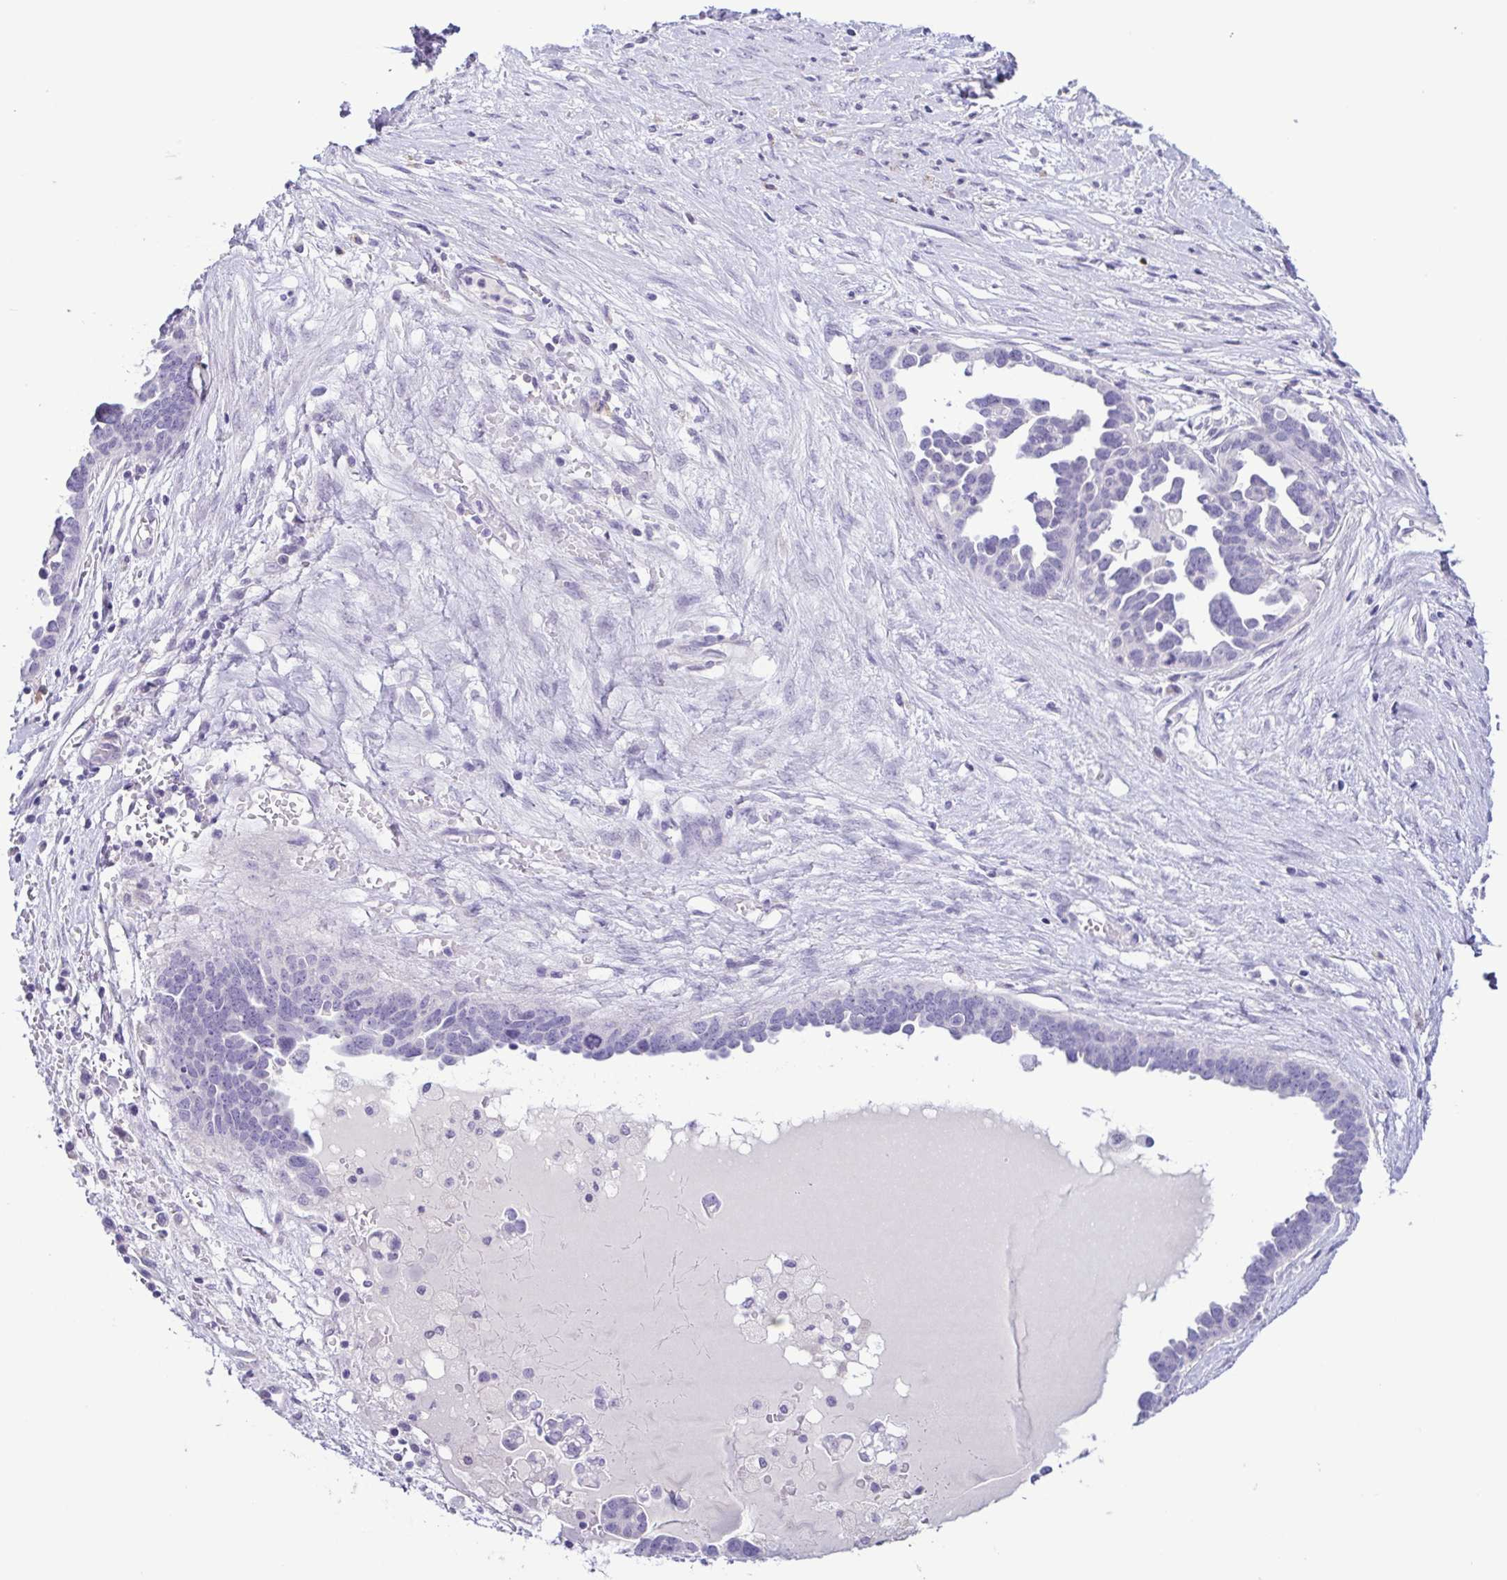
{"staining": {"intensity": "negative", "quantity": "none", "location": "none"}, "tissue": "ovarian cancer", "cell_type": "Tumor cells", "image_type": "cancer", "snomed": [{"axis": "morphology", "description": "Cystadenocarcinoma, serous, NOS"}, {"axis": "topography", "description": "Ovary"}], "caption": "Serous cystadenocarcinoma (ovarian) stained for a protein using immunohistochemistry (IHC) reveals no staining tumor cells.", "gene": "TERT", "patient": {"sex": "female", "age": 54}}